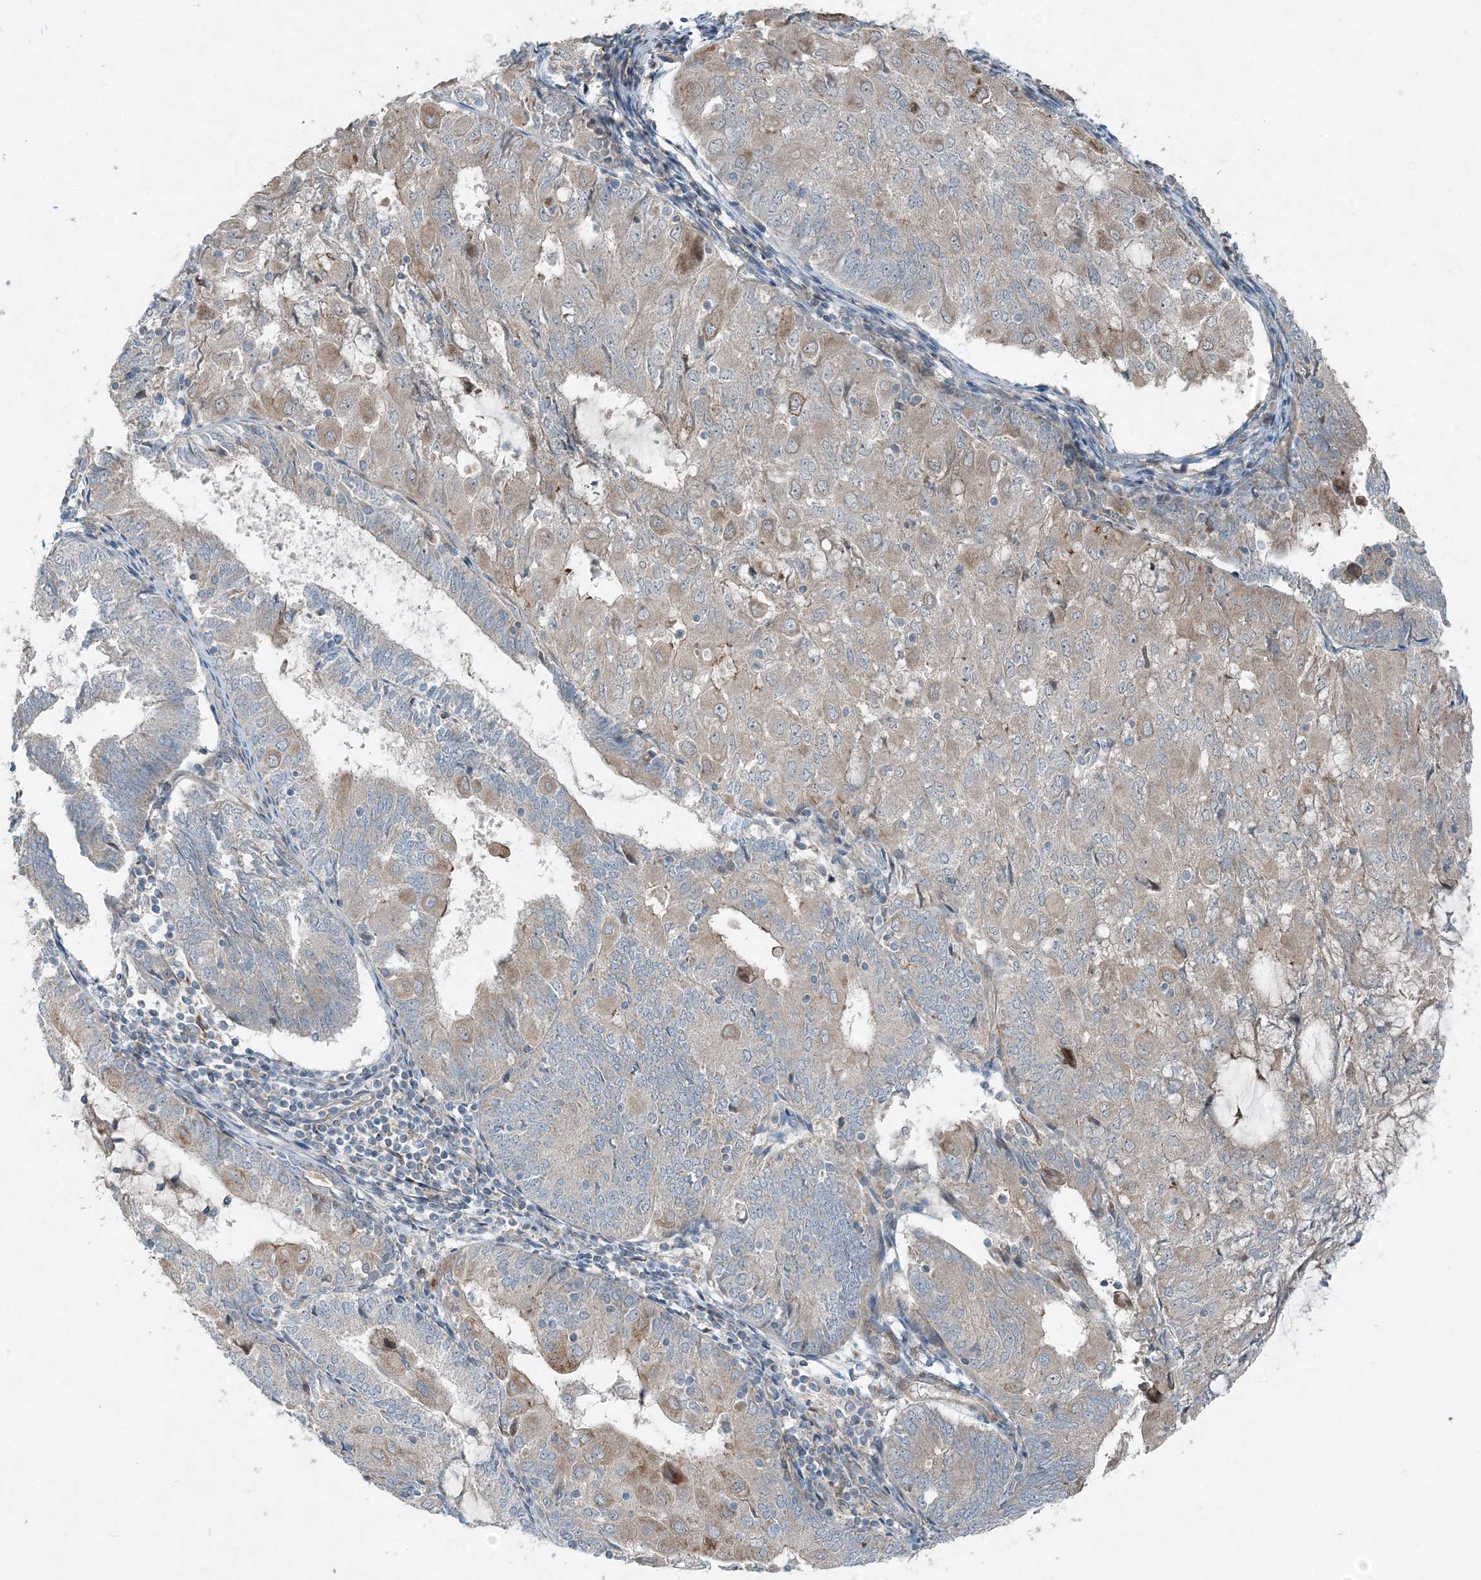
{"staining": {"intensity": "weak", "quantity": "<25%", "location": "cytoplasmic/membranous"}, "tissue": "endometrial cancer", "cell_type": "Tumor cells", "image_type": "cancer", "snomed": [{"axis": "morphology", "description": "Adenocarcinoma, NOS"}, {"axis": "topography", "description": "Endometrium"}], "caption": "Micrograph shows no significant protein expression in tumor cells of endometrial adenocarcinoma. (DAB immunohistochemistry (IHC) with hematoxylin counter stain).", "gene": "INTU", "patient": {"sex": "female", "age": 81}}